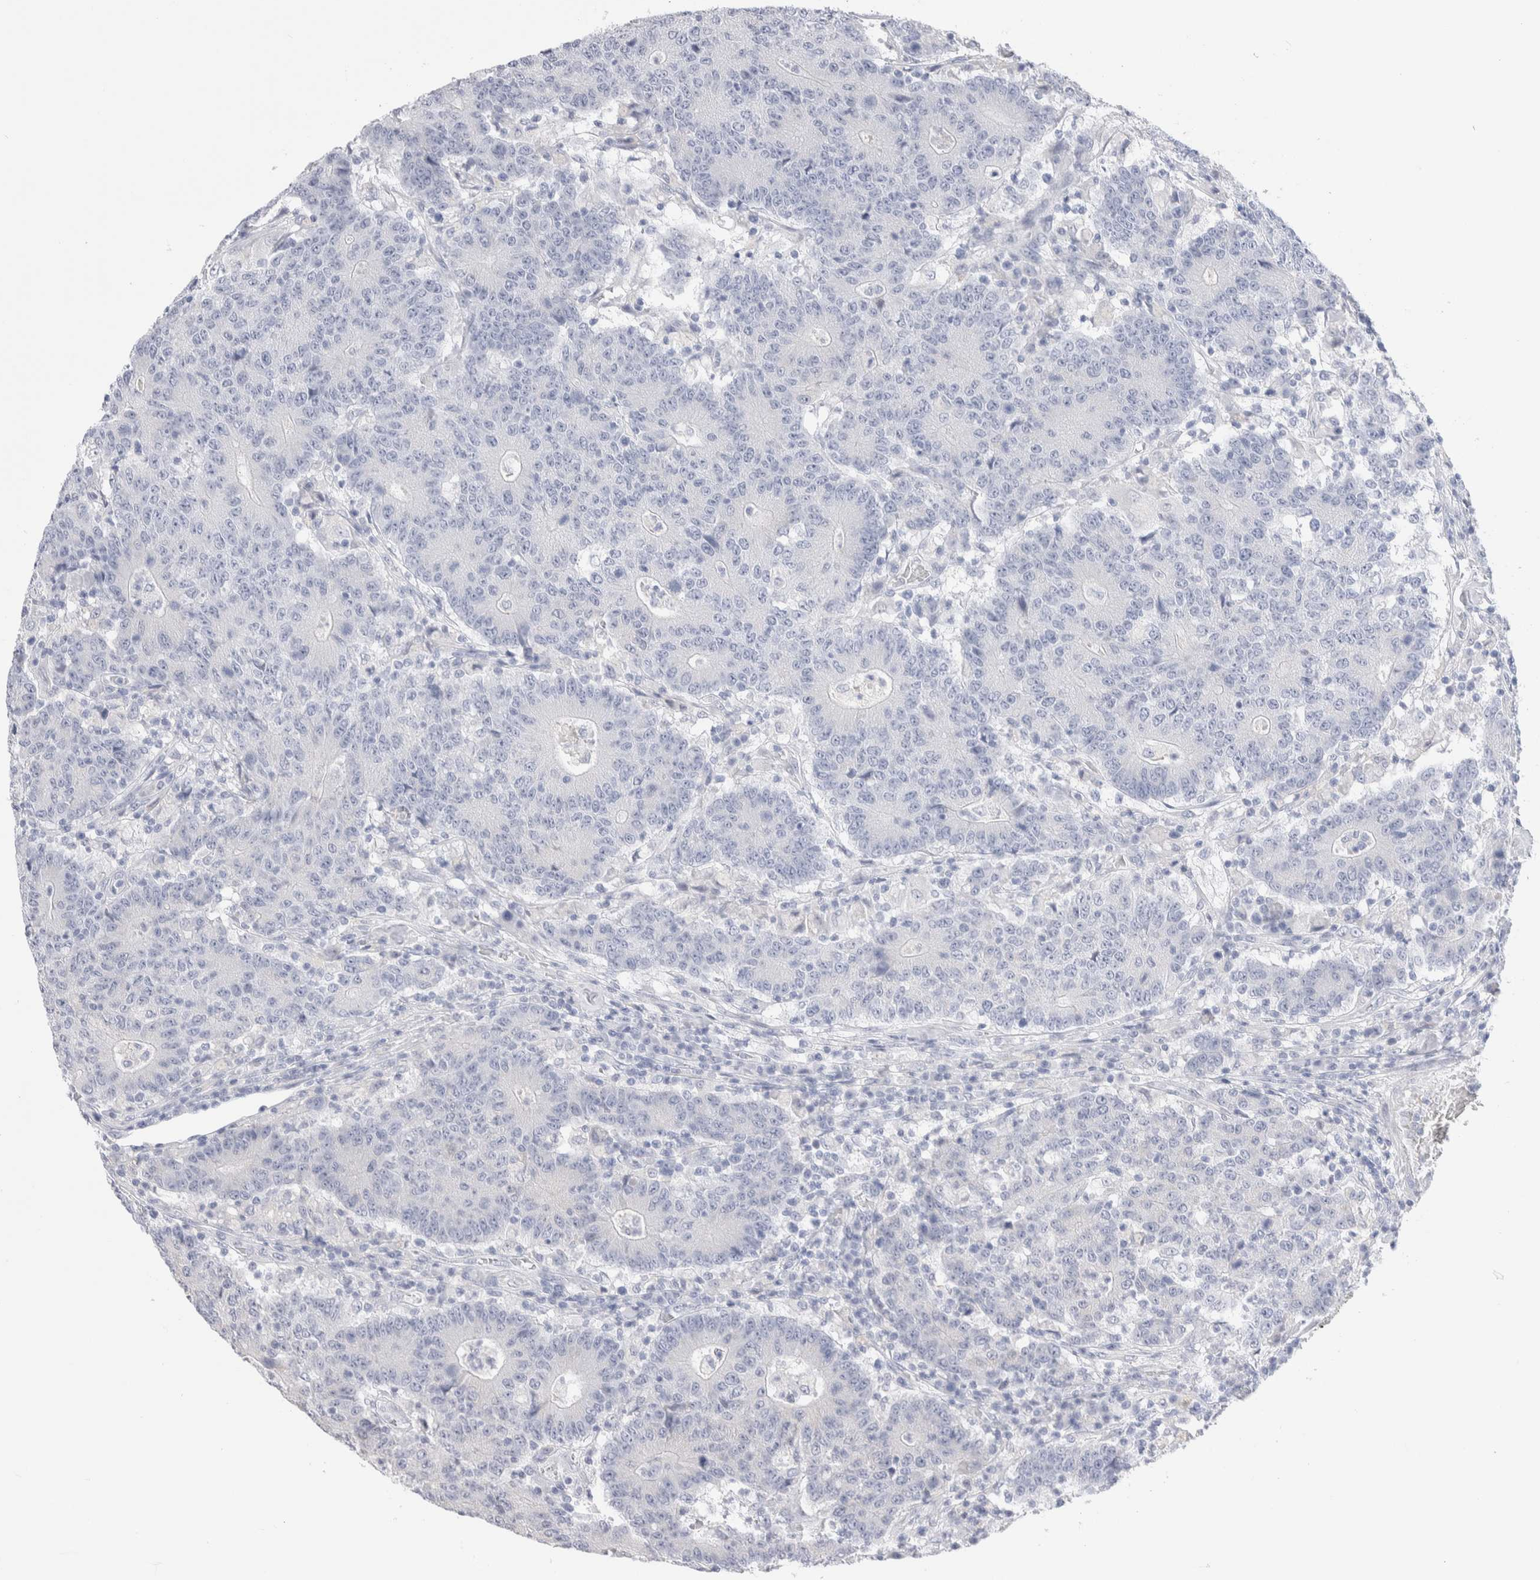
{"staining": {"intensity": "negative", "quantity": "none", "location": "none"}, "tissue": "colorectal cancer", "cell_type": "Tumor cells", "image_type": "cancer", "snomed": [{"axis": "morphology", "description": "Normal tissue, NOS"}, {"axis": "morphology", "description": "Adenocarcinoma, NOS"}, {"axis": "topography", "description": "Colon"}], "caption": "Adenocarcinoma (colorectal) was stained to show a protein in brown. There is no significant positivity in tumor cells.", "gene": "GDA", "patient": {"sex": "female", "age": 75}}